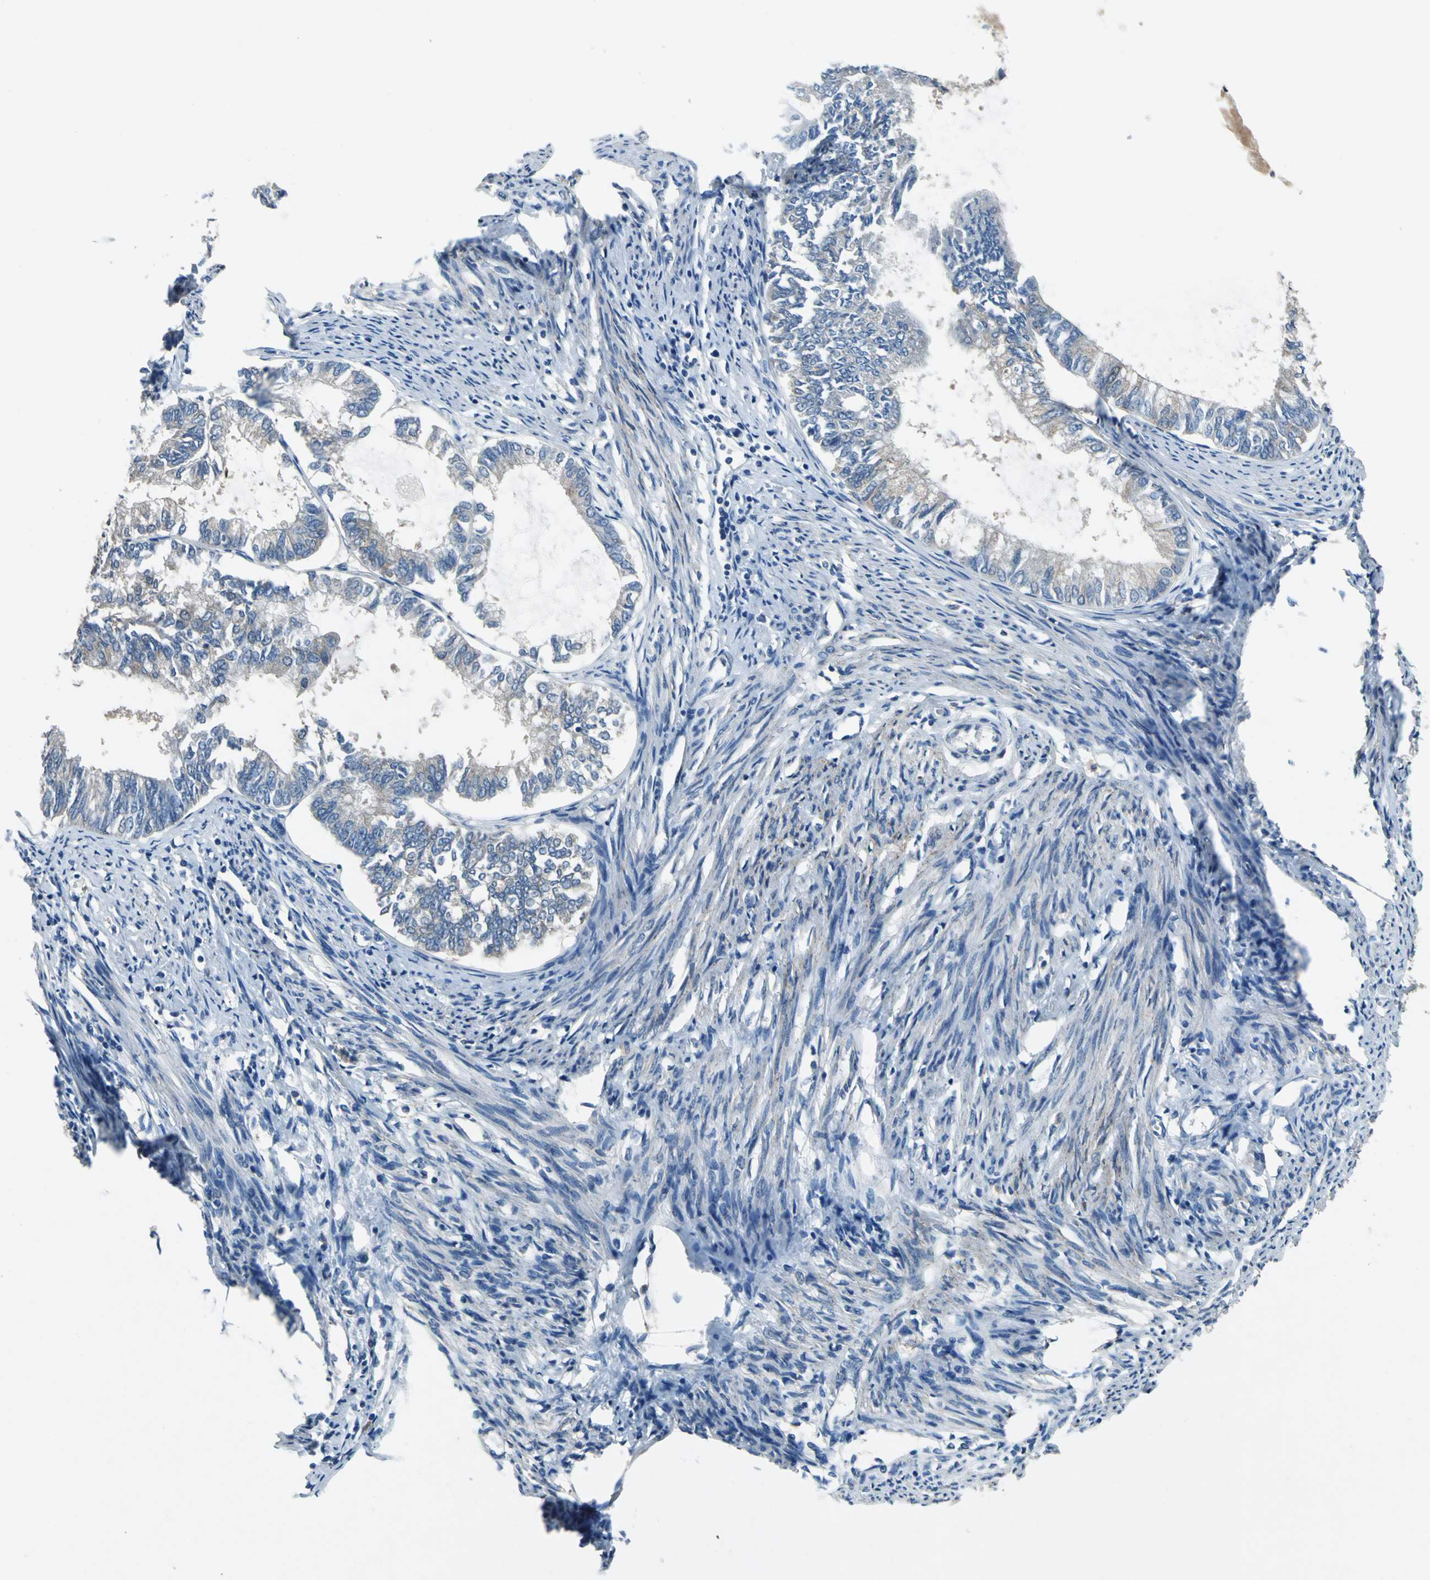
{"staining": {"intensity": "weak", "quantity": "<25%", "location": "cytoplasmic/membranous"}, "tissue": "endometrial cancer", "cell_type": "Tumor cells", "image_type": "cancer", "snomed": [{"axis": "morphology", "description": "Adenocarcinoma, NOS"}, {"axis": "topography", "description": "Endometrium"}], "caption": "There is no significant expression in tumor cells of endometrial cancer (adenocarcinoma).", "gene": "PRKCA", "patient": {"sex": "female", "age": 86}}